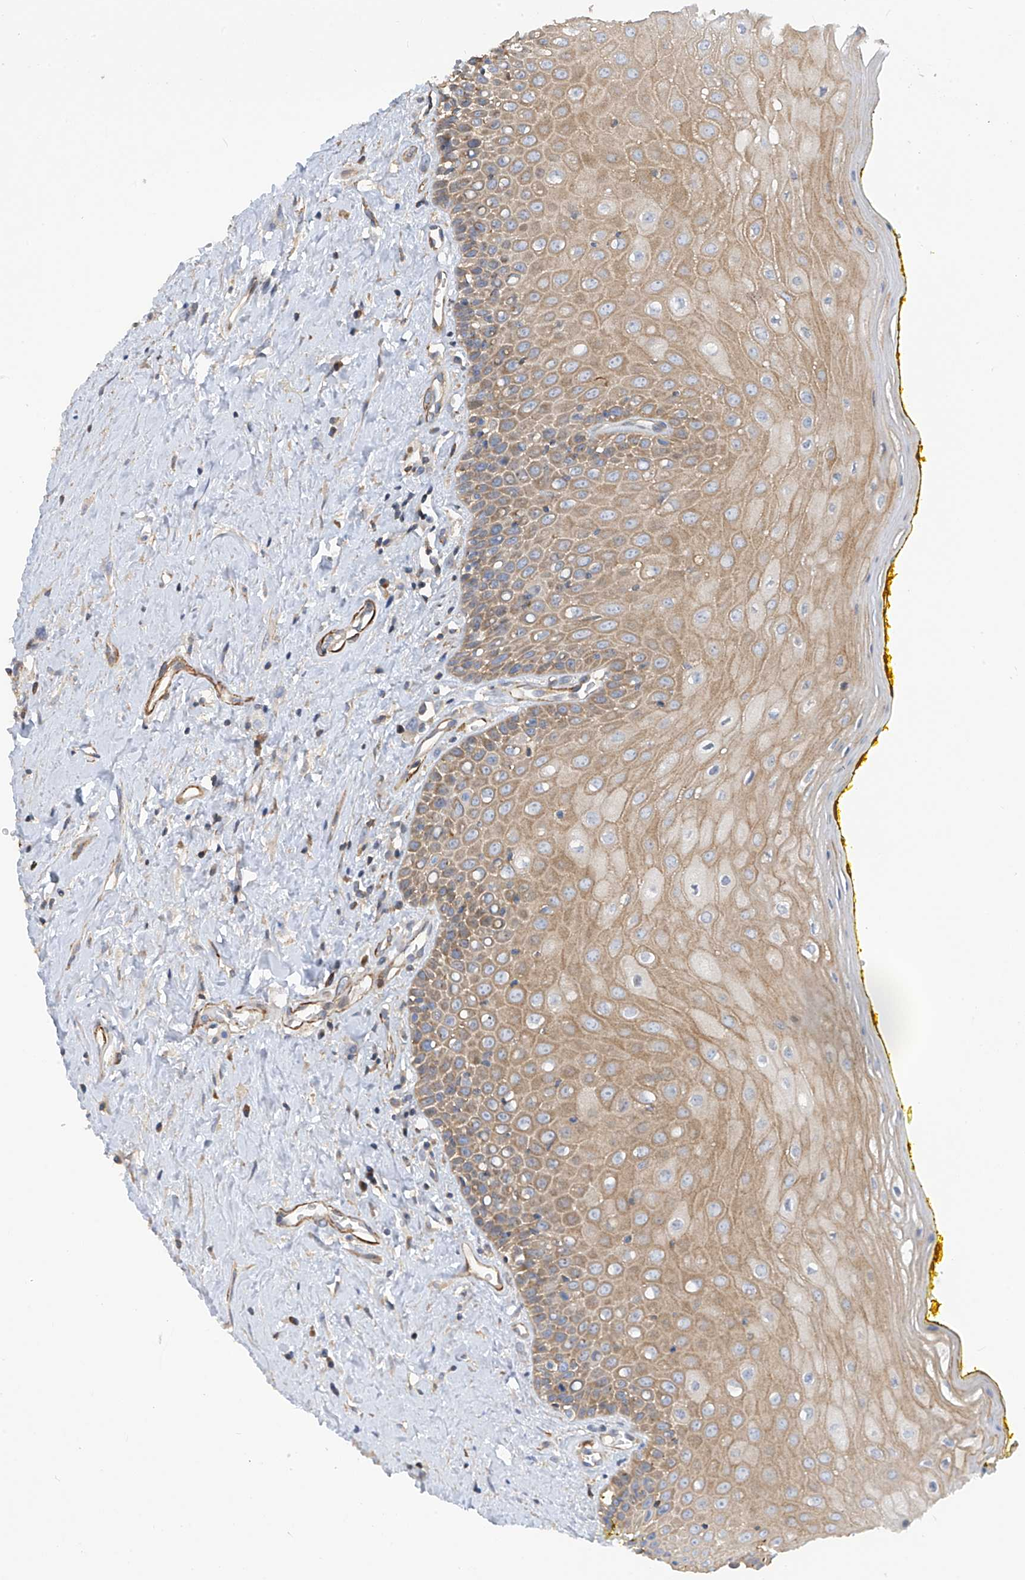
{"staining": {"intensity": "weak", "quantity": ">75%", "location": "cytoplasmic/membranous"}, "tissue": "oral mucosa", "cell_type": "Squamous epithelial cells", "image_type": "normal", "snomed": [{"axis": "morphology", "description": "Normal tissue, NOS"}, {"axis": "morphology", "description": "Squamous cell carcinoma, NOS"}, {"axis": "topography", "description": "Oral tissue"}, {"axis": "topography", "description": "Head-Neck"}], "caption": "Benign oral mucosa demonstrates weak cytoplasmic/membranous positivity in approximately >75% of squamous epithelial cells, visualized by immunohistochemistry. Immunohistochemistry stains the protein of interest in brown and the nuclei are stained blue.", "gene": "SLC43A3", "patient": {"sex": "female", "age": 70}}